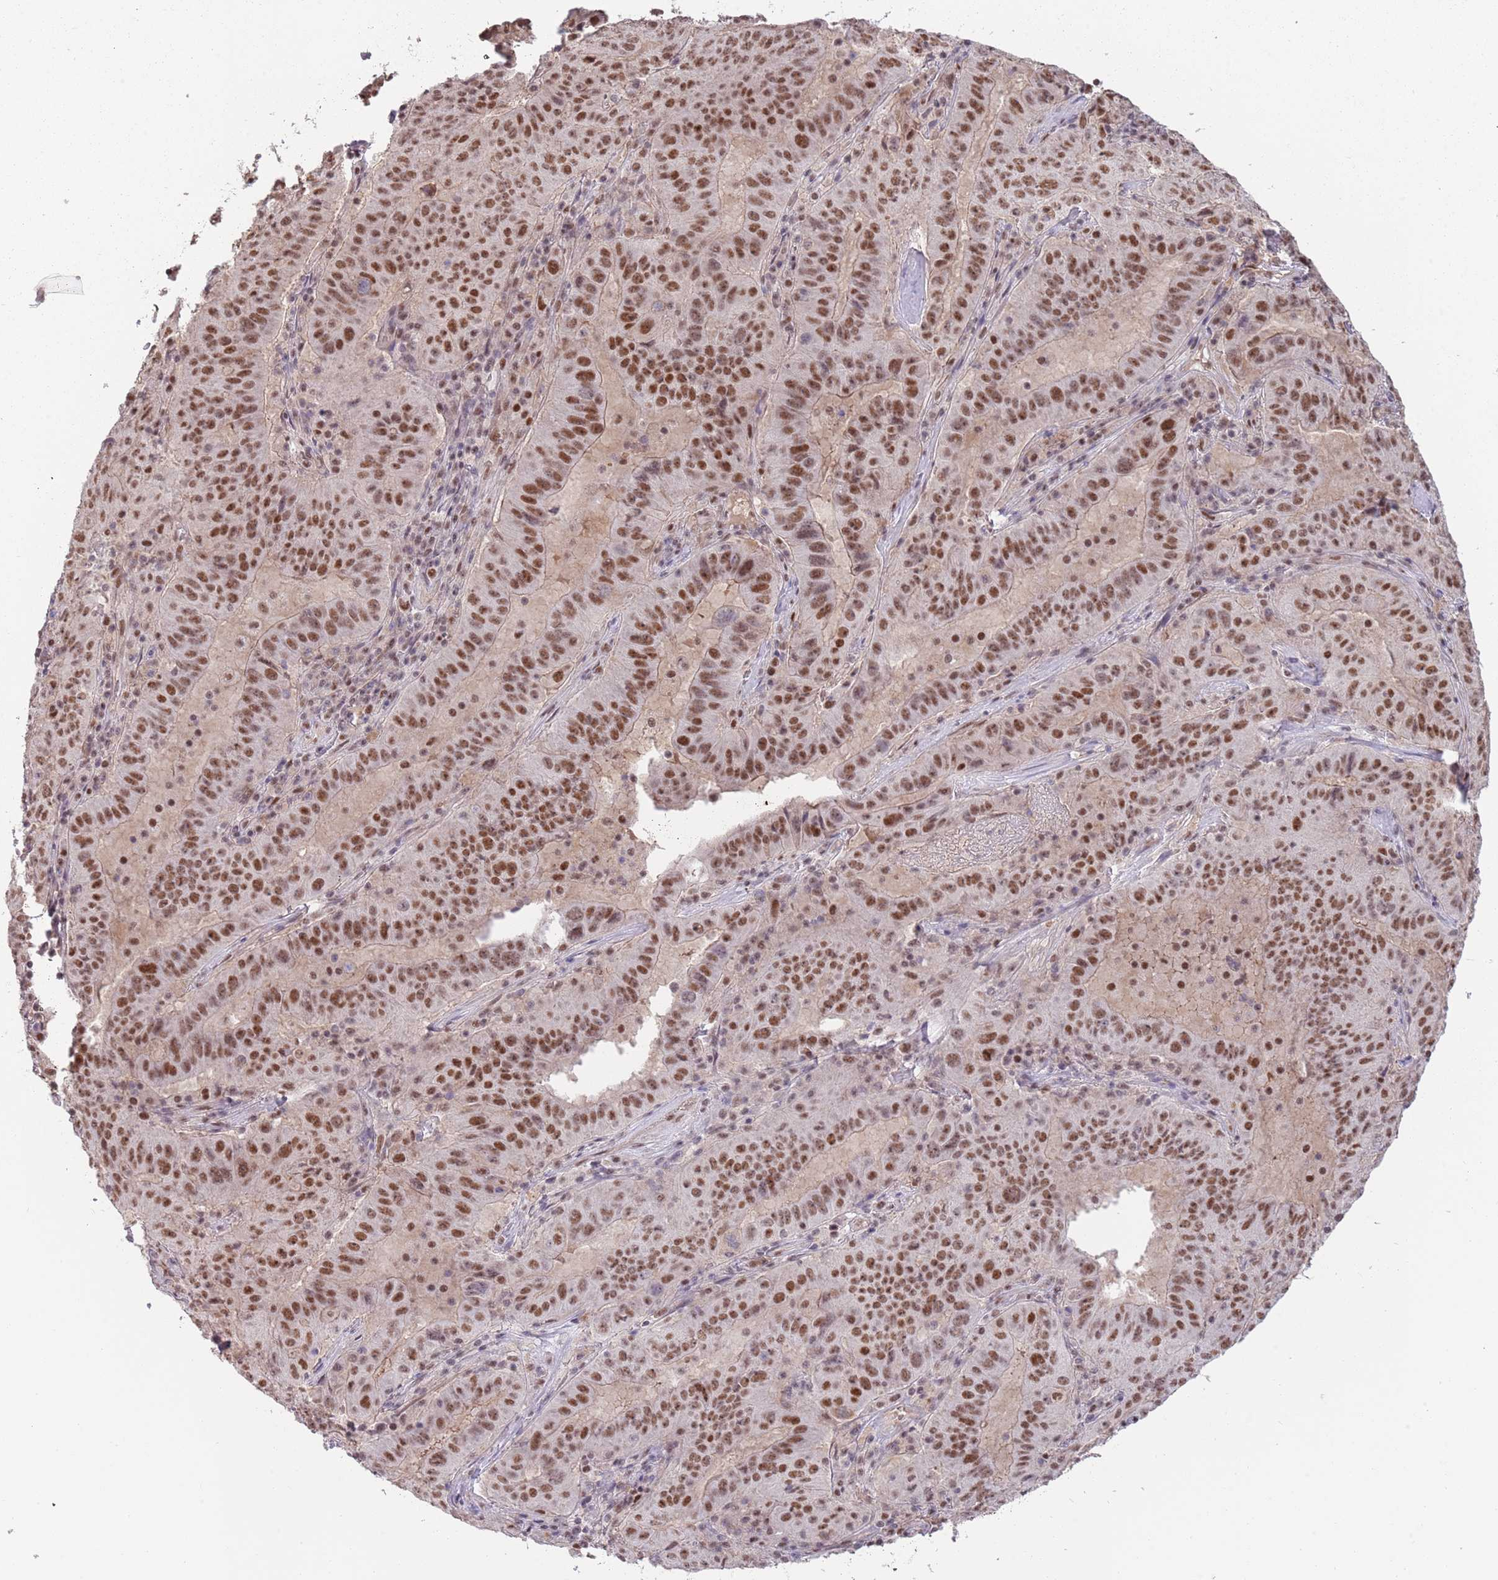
{"staining": {"intensity": "moderate", "quantity": ">75%", "location": "nuclear"}, "tissue": "pancreatic cancer", "cell_type": "Tumor cells", "image_type": "cancer", "snomed": [{"axis": "morphology", "description": "Adenocarcinoma, NOS"}, {"axis": "topography", "description": "Pancreas"}], "caption": "There is medium levels of moderate nuclear positivity in tumor cells of pancreatic cancer (adenocarcinoma), as demonstrated by immunohistochemical staining (brown color).", "gene": "ZBTB7A", "patient": {"sex": "male", "age": 63}}